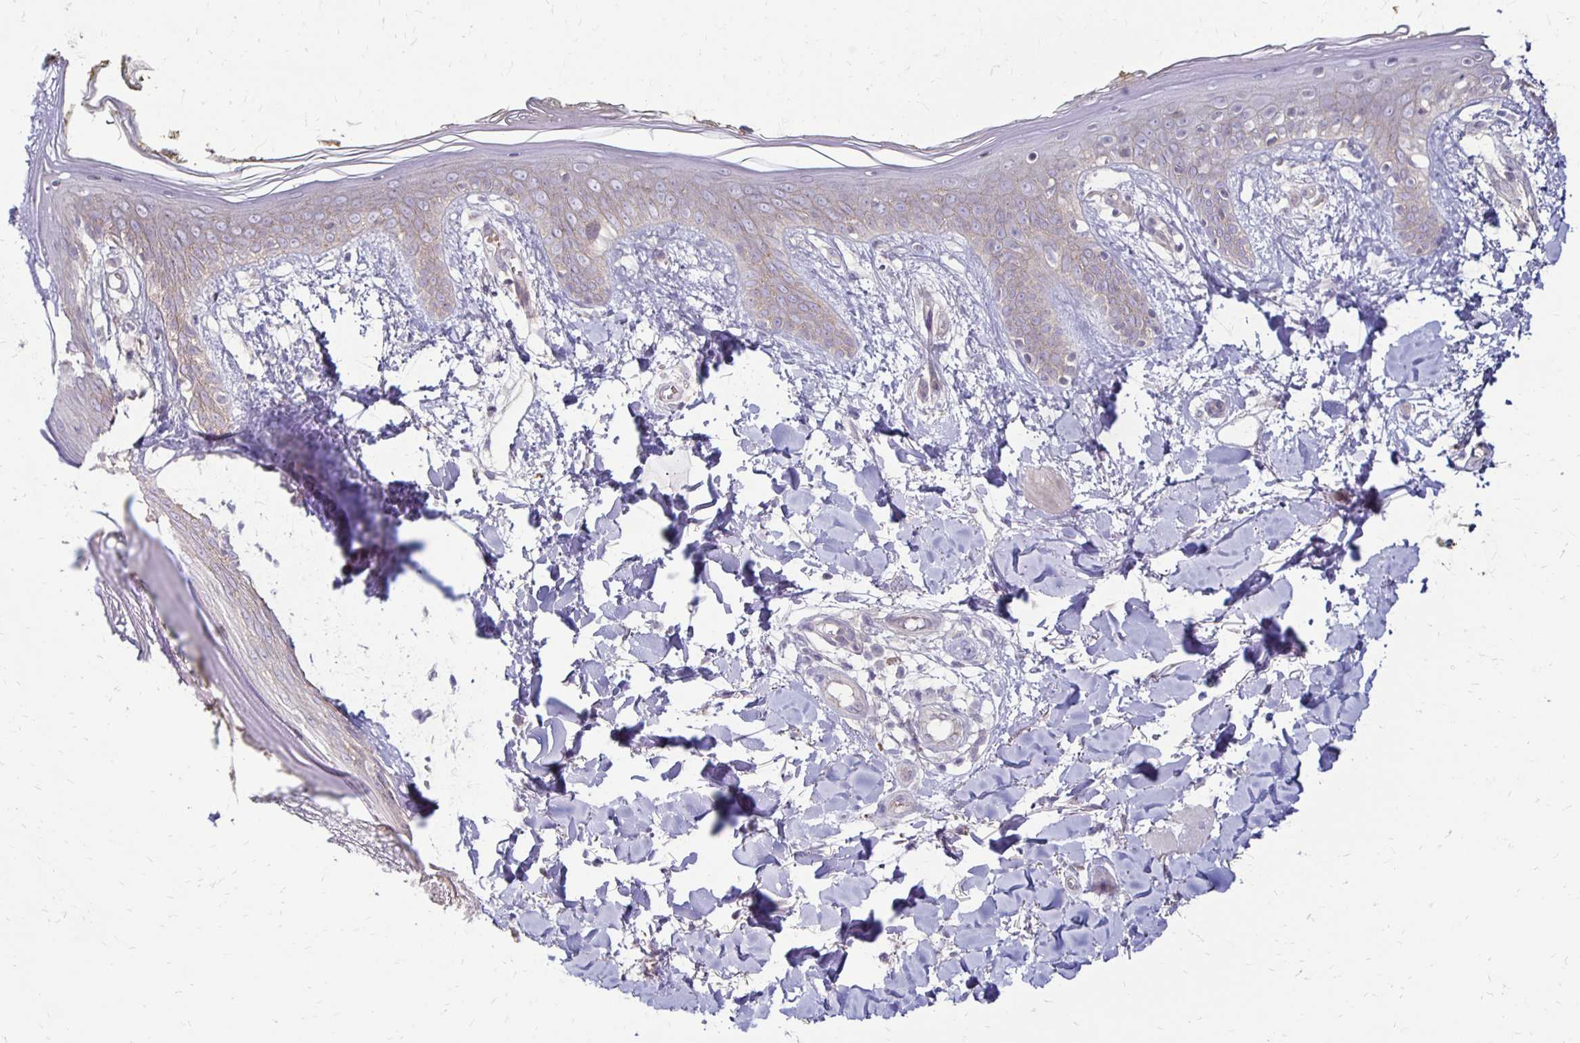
{"staining": {"intensity": "negative", "quantity": "none", "location": "none"}, "tissue": "skin", "cell_type": "Fibroblasts", "image_type": "normal", "snomed": [{"axis": "morphology", "description": "Normal tissue, NOS"}, {"axis": "topography", "description": "Skin"}], "caption": "The micrograph shows no significant staining in fibroblasts of skin.", "gene": "KATNBL1", "patient": {"sex": "female", "age": 34}}